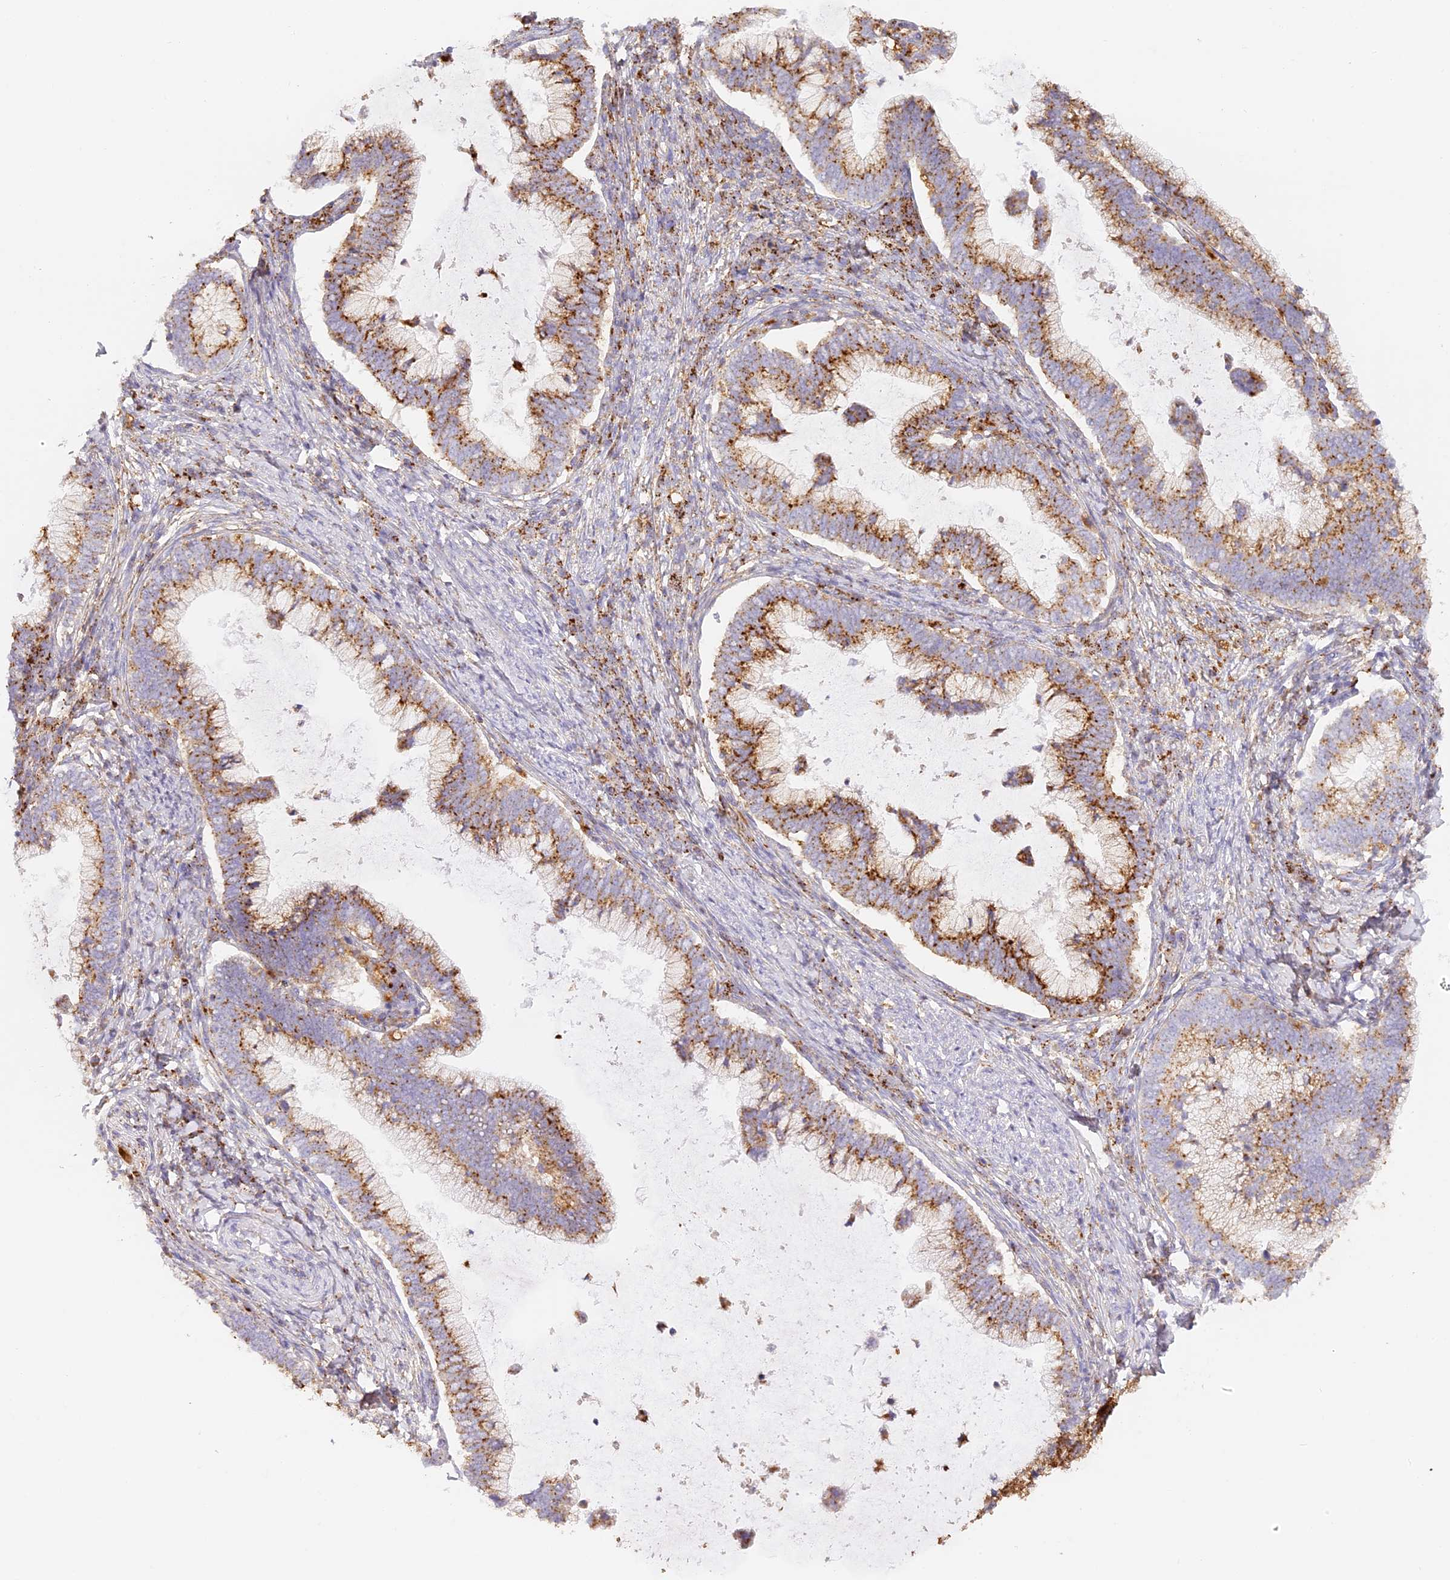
{"staining": {"intensity": "moderate", "quantity": ">75%", "location": "cytoplasmic/membranous"}, "tissue": "cervical cancer", "cell_type": "Tumor cells", "image_type": "cancer", "snomed": [{"axis": "morphology", "description": "Adenocarcinoma, NOS"}, {"axis": "topography", "description": "Cervix"}], "caption": "A histopathology image of human cervical adenocarcinoma stained for a protein reveals moderate cytoplasmic/membranous brown staining in tumor cells.", "gene": "LAMP2", "patient": {"sex": "female", "age": 36}}